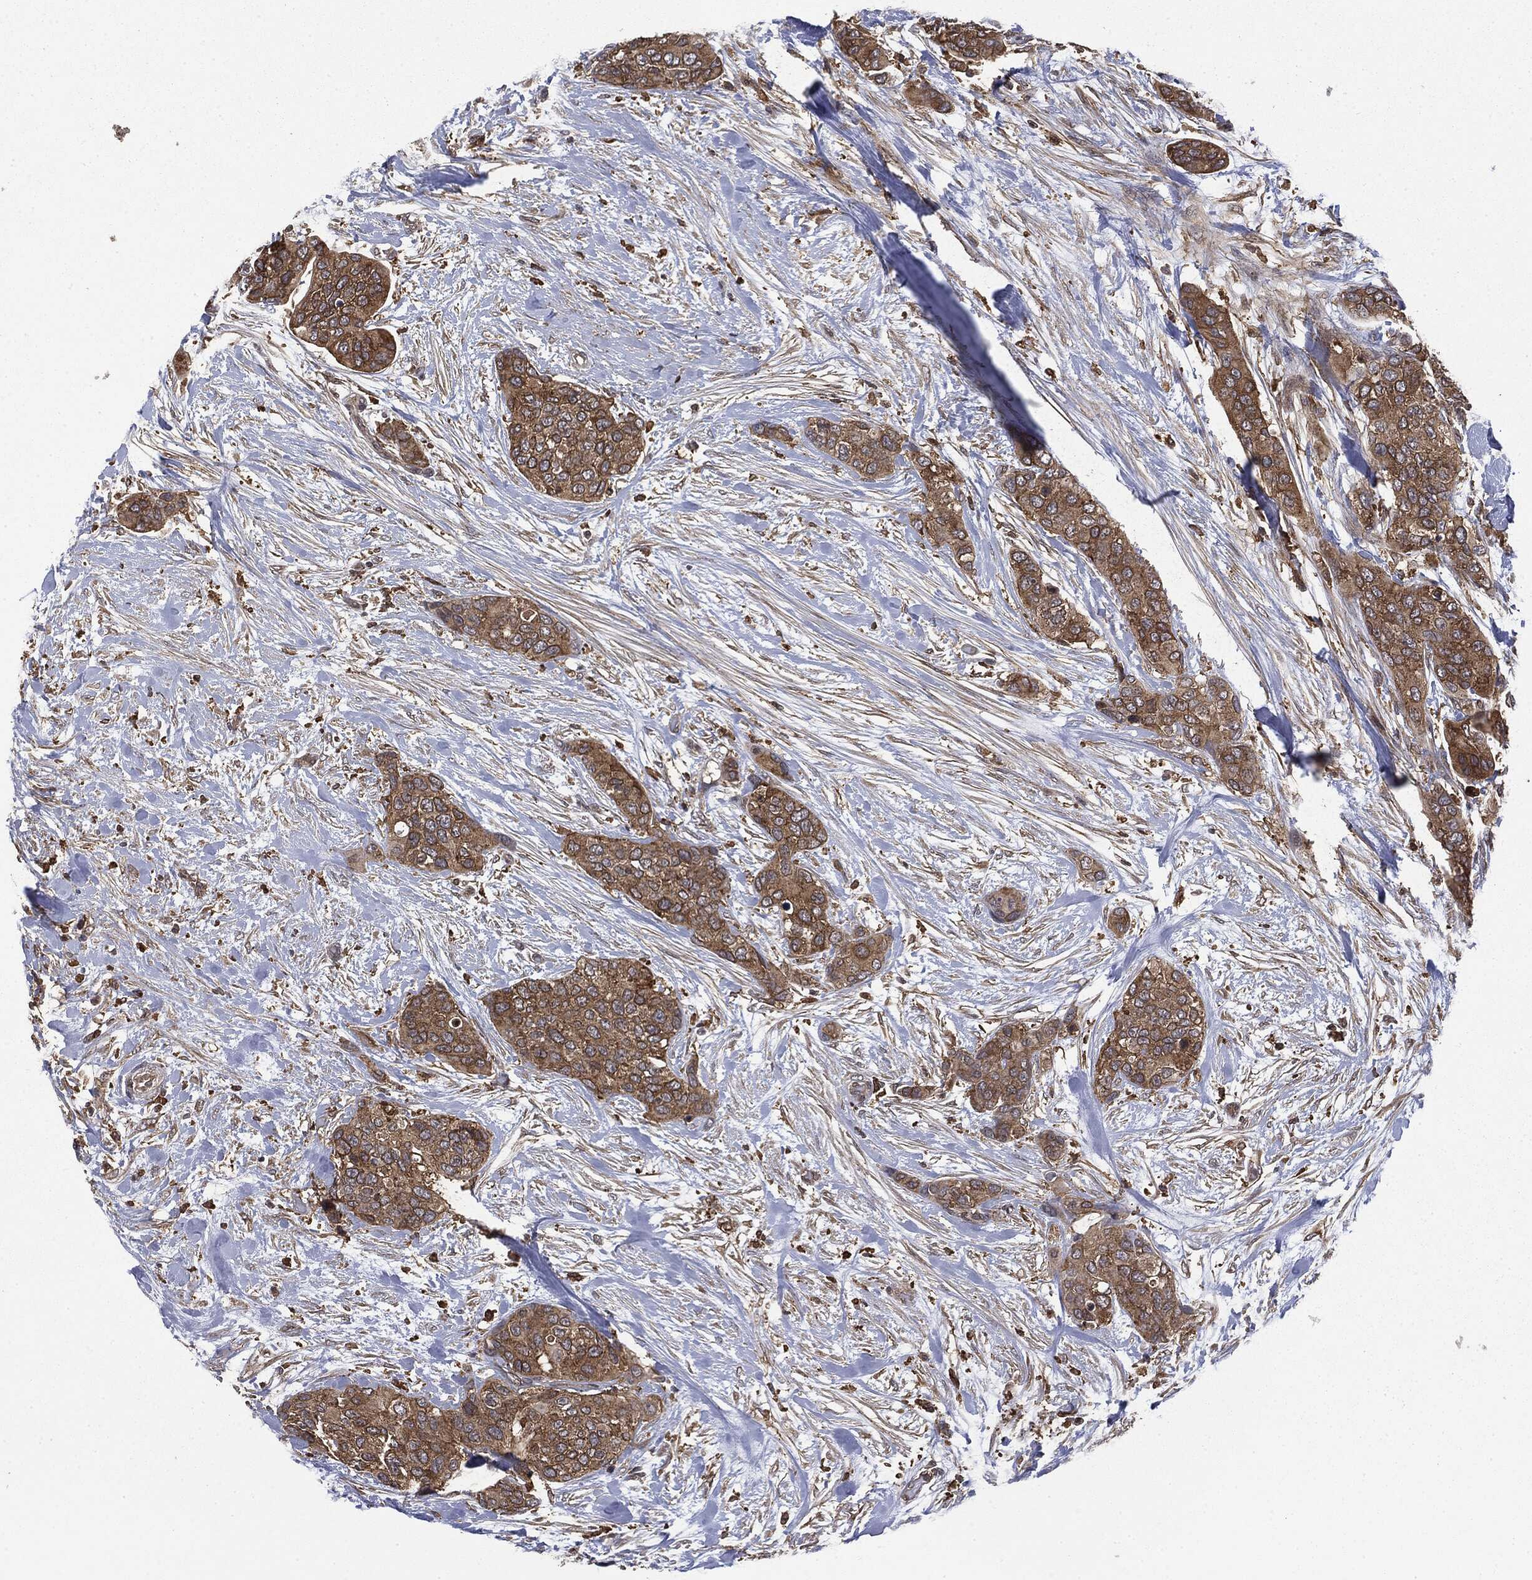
{"staining": {"intensity": "moderate", "quantity": ">75%", "location": "cytoplasmic/membranous"}, "tissue": "urothelial cancer", "cell_type": "Tumor cells", "image_type": "cancer", "snomed": [{"axis": "morphology", "description": "Urothelial carcinoma, High grade"}, {"axis": "topography", "description": "Urinary bladder"}], "caption": "Protein expression analysis of human urothelial carcinoma (high-grade) reveals moderate cytoplasmic/membranous staining in approximately >75% of tumor cells.", "gene": "SNX5", "patient": {"sex": "male", "age": 77}}